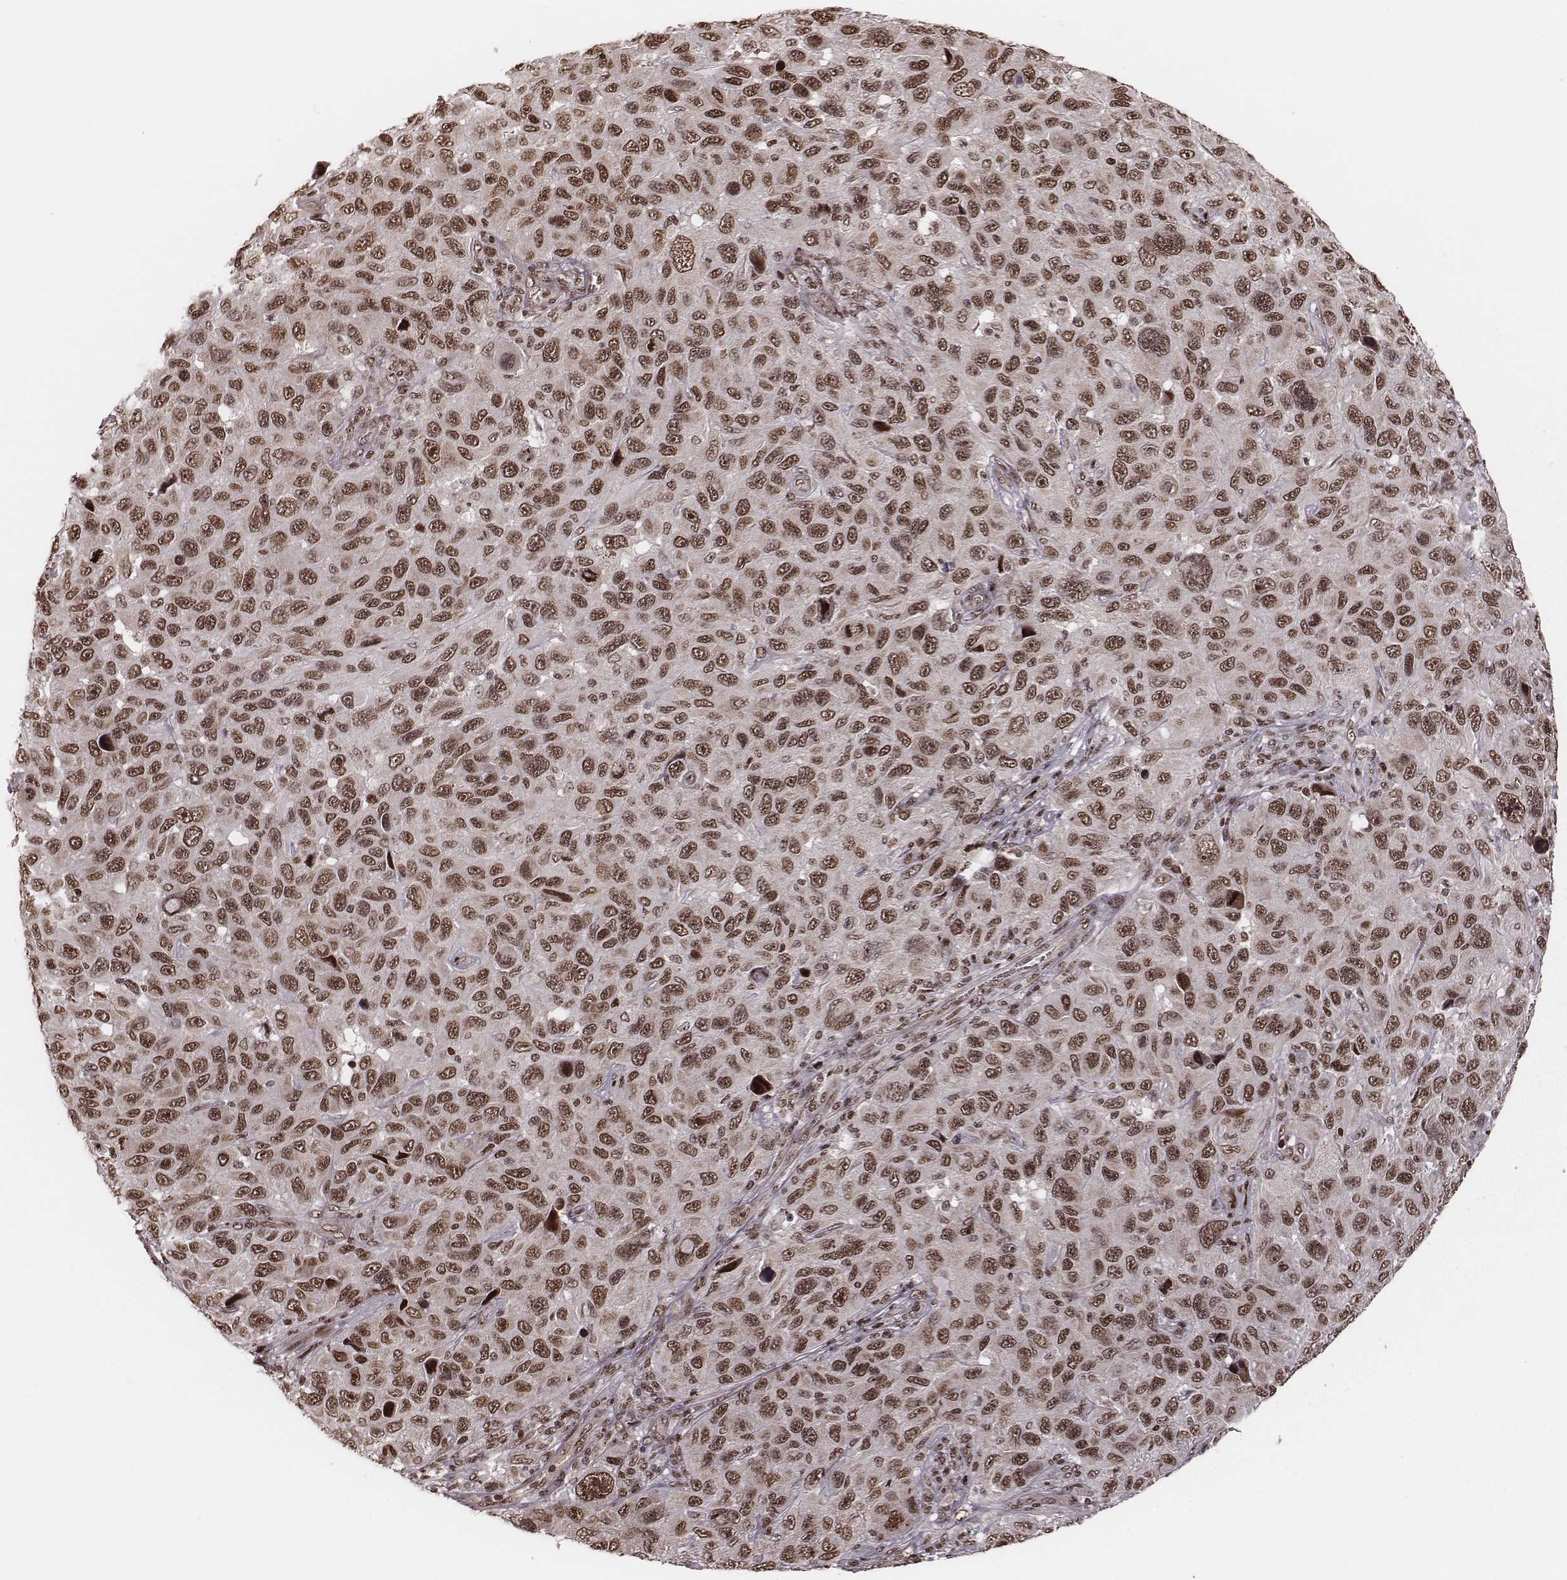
{"staining": {"intensity": "moderate", "quantity": "25%-75%", "location": "nuclear"}, "tissue": "melanoma", "cell_type": "Tumor cells", "image_type": "cancer", "snomed": [{"axis": "morphology", "description": "Malignant melanoma, NOS"}, {"axis": "topography", "description": "Skin"}], "caption": "This is a photomicrograph of IHC staining of melanoma, which shows moderate expression in the nuclear of tumor cells.", "gene": "VRK3", "patient": {"sex": "male", "age": 53}}